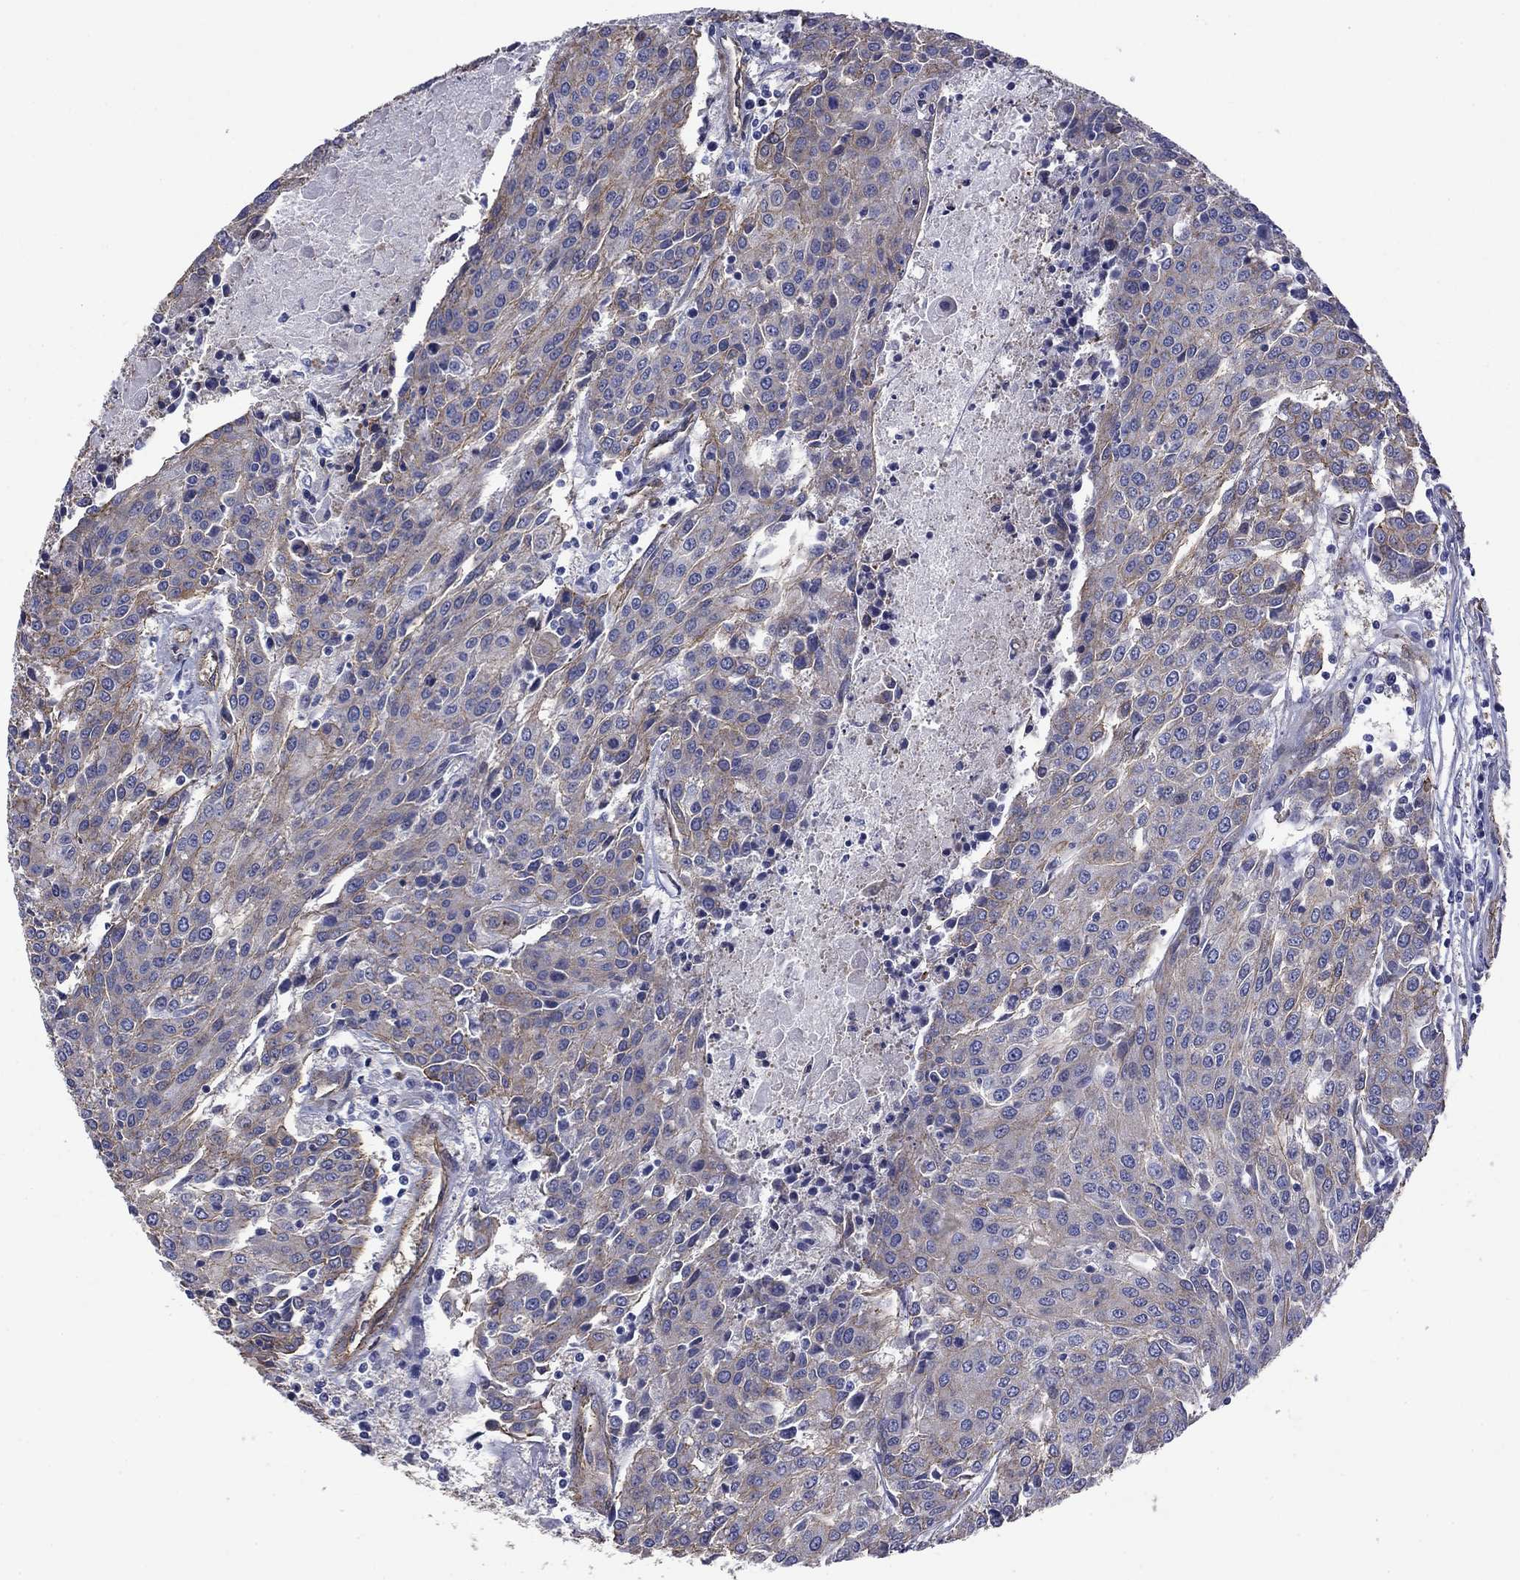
{"staining": {"intensity": "moderate", "quantity": "<25%", "location": "cytoplasmic/membranous"}, "tissue": "urothelial cancer", "cell_type": "Tumor cells", "image_type": "cancer", "snomed": [{"axis": "morphology", "description": "Urothelial carcinoma, High grade"}, {"axis": "topography", "description": "Urinary bladder"}], "caption": "High-power microscopy captured an IHC micrograph of urothelial cancer, revealing moderate cytoplasmic/membranous expression in about <25% of tumor cells. (DAB = brown stain, brightfield microscopy at high magnification).", "gene": "TCHH", "patient": {"sex": "female", "age": 85}}